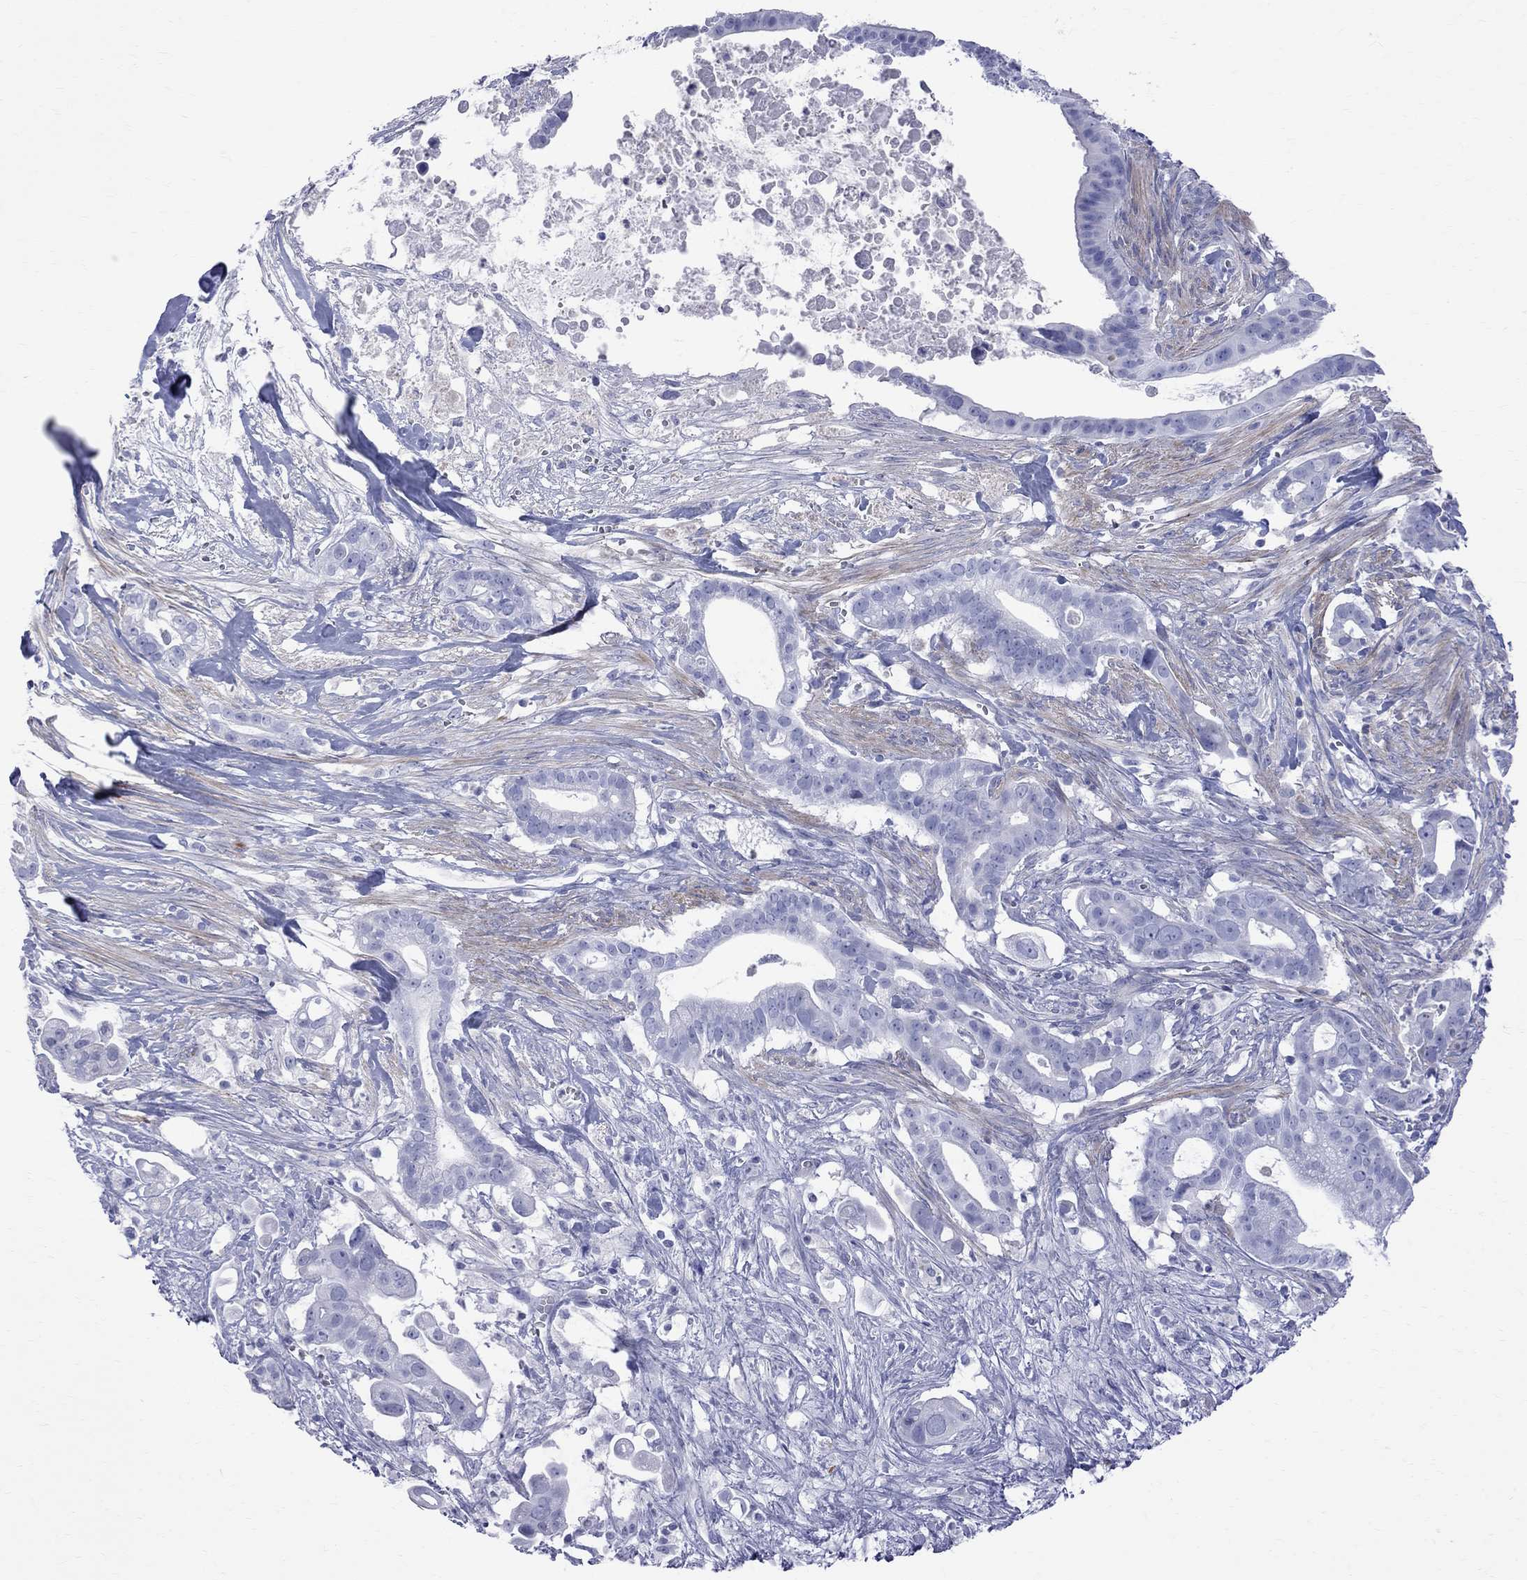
{"staining": {"intensity": "negative", "quantity": "none", "location": "none"}, "tissue": "pancreatic cancer", "cell_type": "Tumor cells", "image_type": "cancer", "snomed": [{"axis": "morphology", "description": "Adenocarcinoma, NOS"}, {"axis": "topography", "description": "Pancreas"}], "caption": "A high-resolution photomicrograph shows immunohistochemistry staining of pancreatic adenocarcinoma, which demonstrates no significant expression in tumor cells. Brightfield microscopy of immunohistochemistry stained with DAB (3,3'-diaminobenzidine) (brown) and hematoxylin (blue), captured at high magnification.", "gene": "S100A3", "patient": {"sex": "male", "age": 61}}